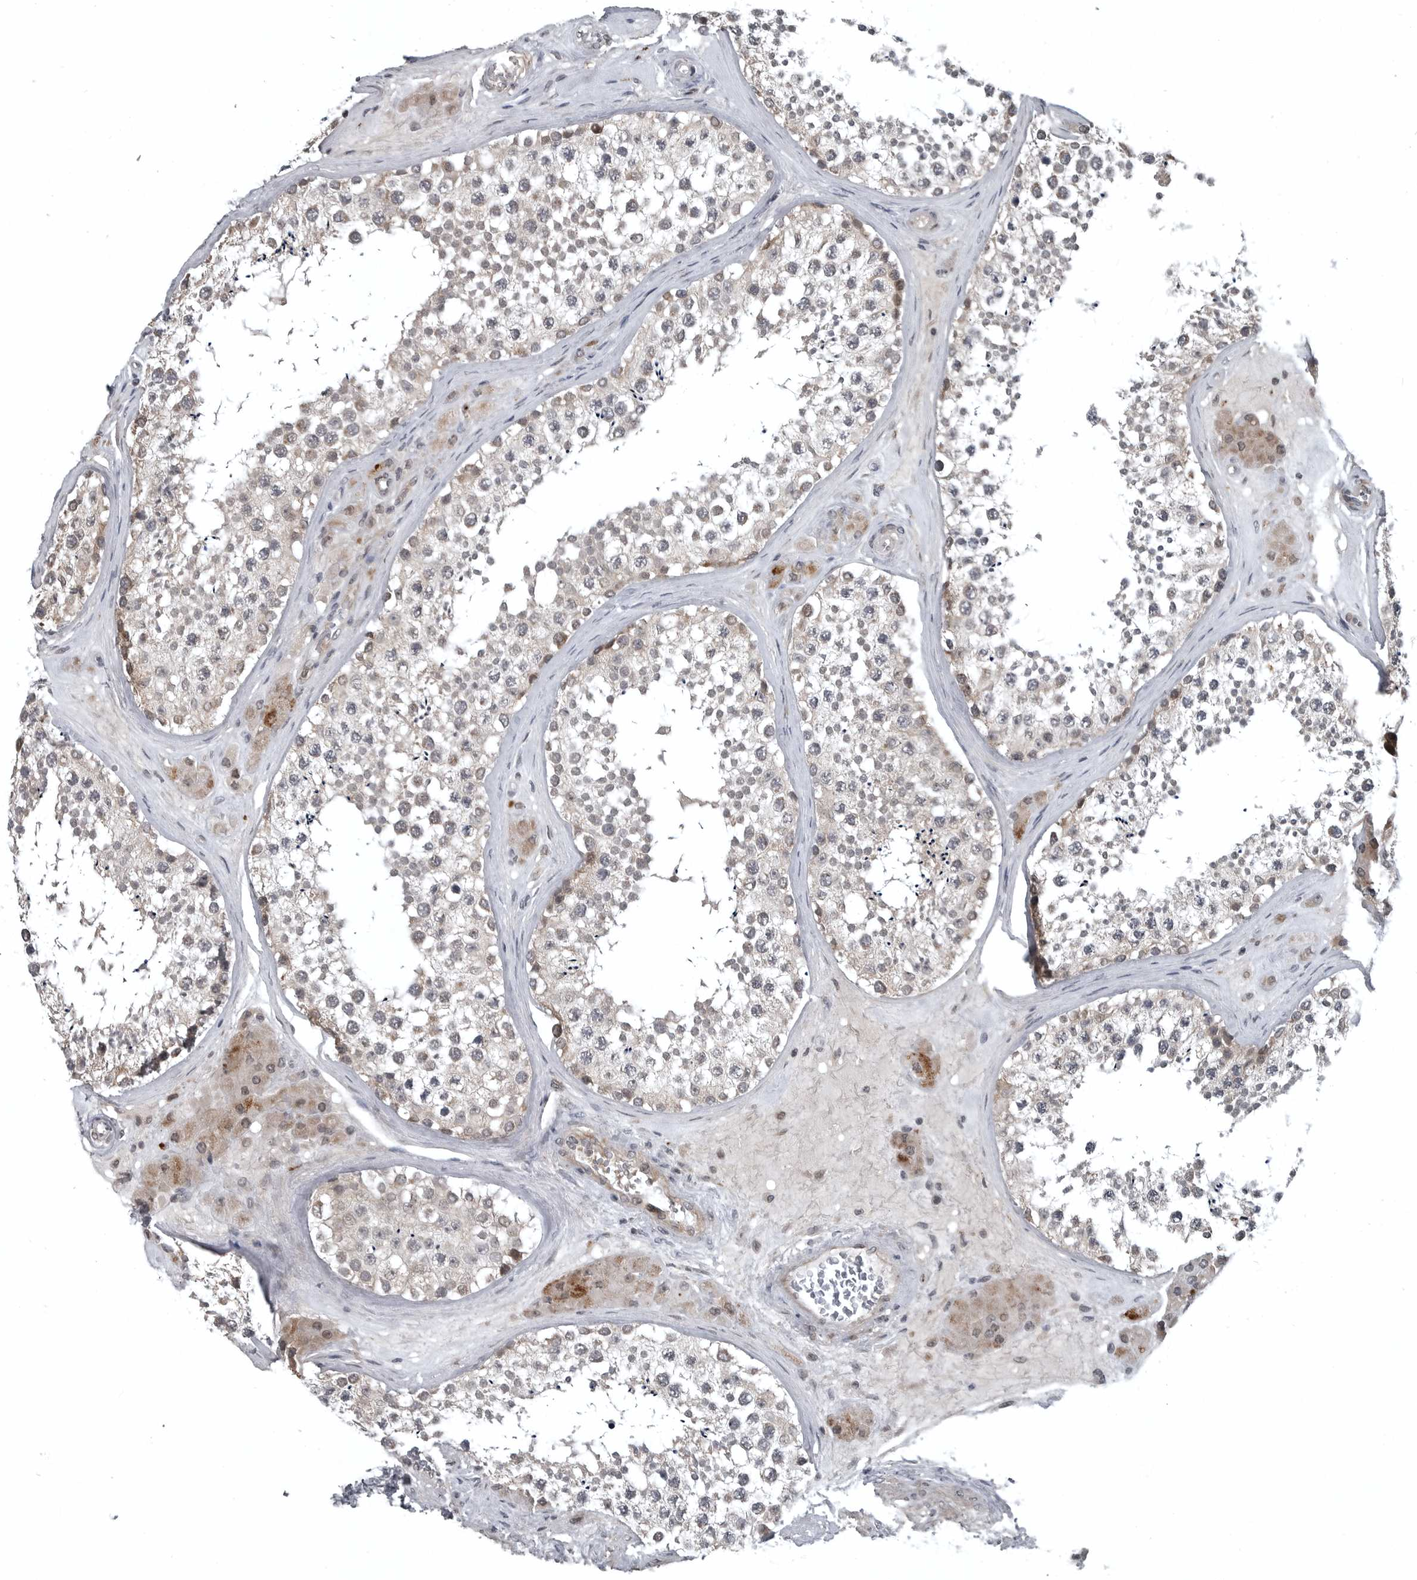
{"staining": {"intensity": "moderate", "quantity": "<25%", "location": "cytoplasmic/membranous"}, "tissue": "testis", "cell_type": "Cells in seminiferous ducts", "image_type": "normal", "snomed": [{"axis": "morphology", "description": "Normal tissue, NOS"}, {"axis": "topography", "description": "Testis"}], "caption": "Testis stained for a protein (brown) reveals moderate cytoplasmic/membranous positive expression in approximately <25% of cells in seminiferous ducts.", "gene": "GAK", "patient": {"sex": "male", "age": 46}}